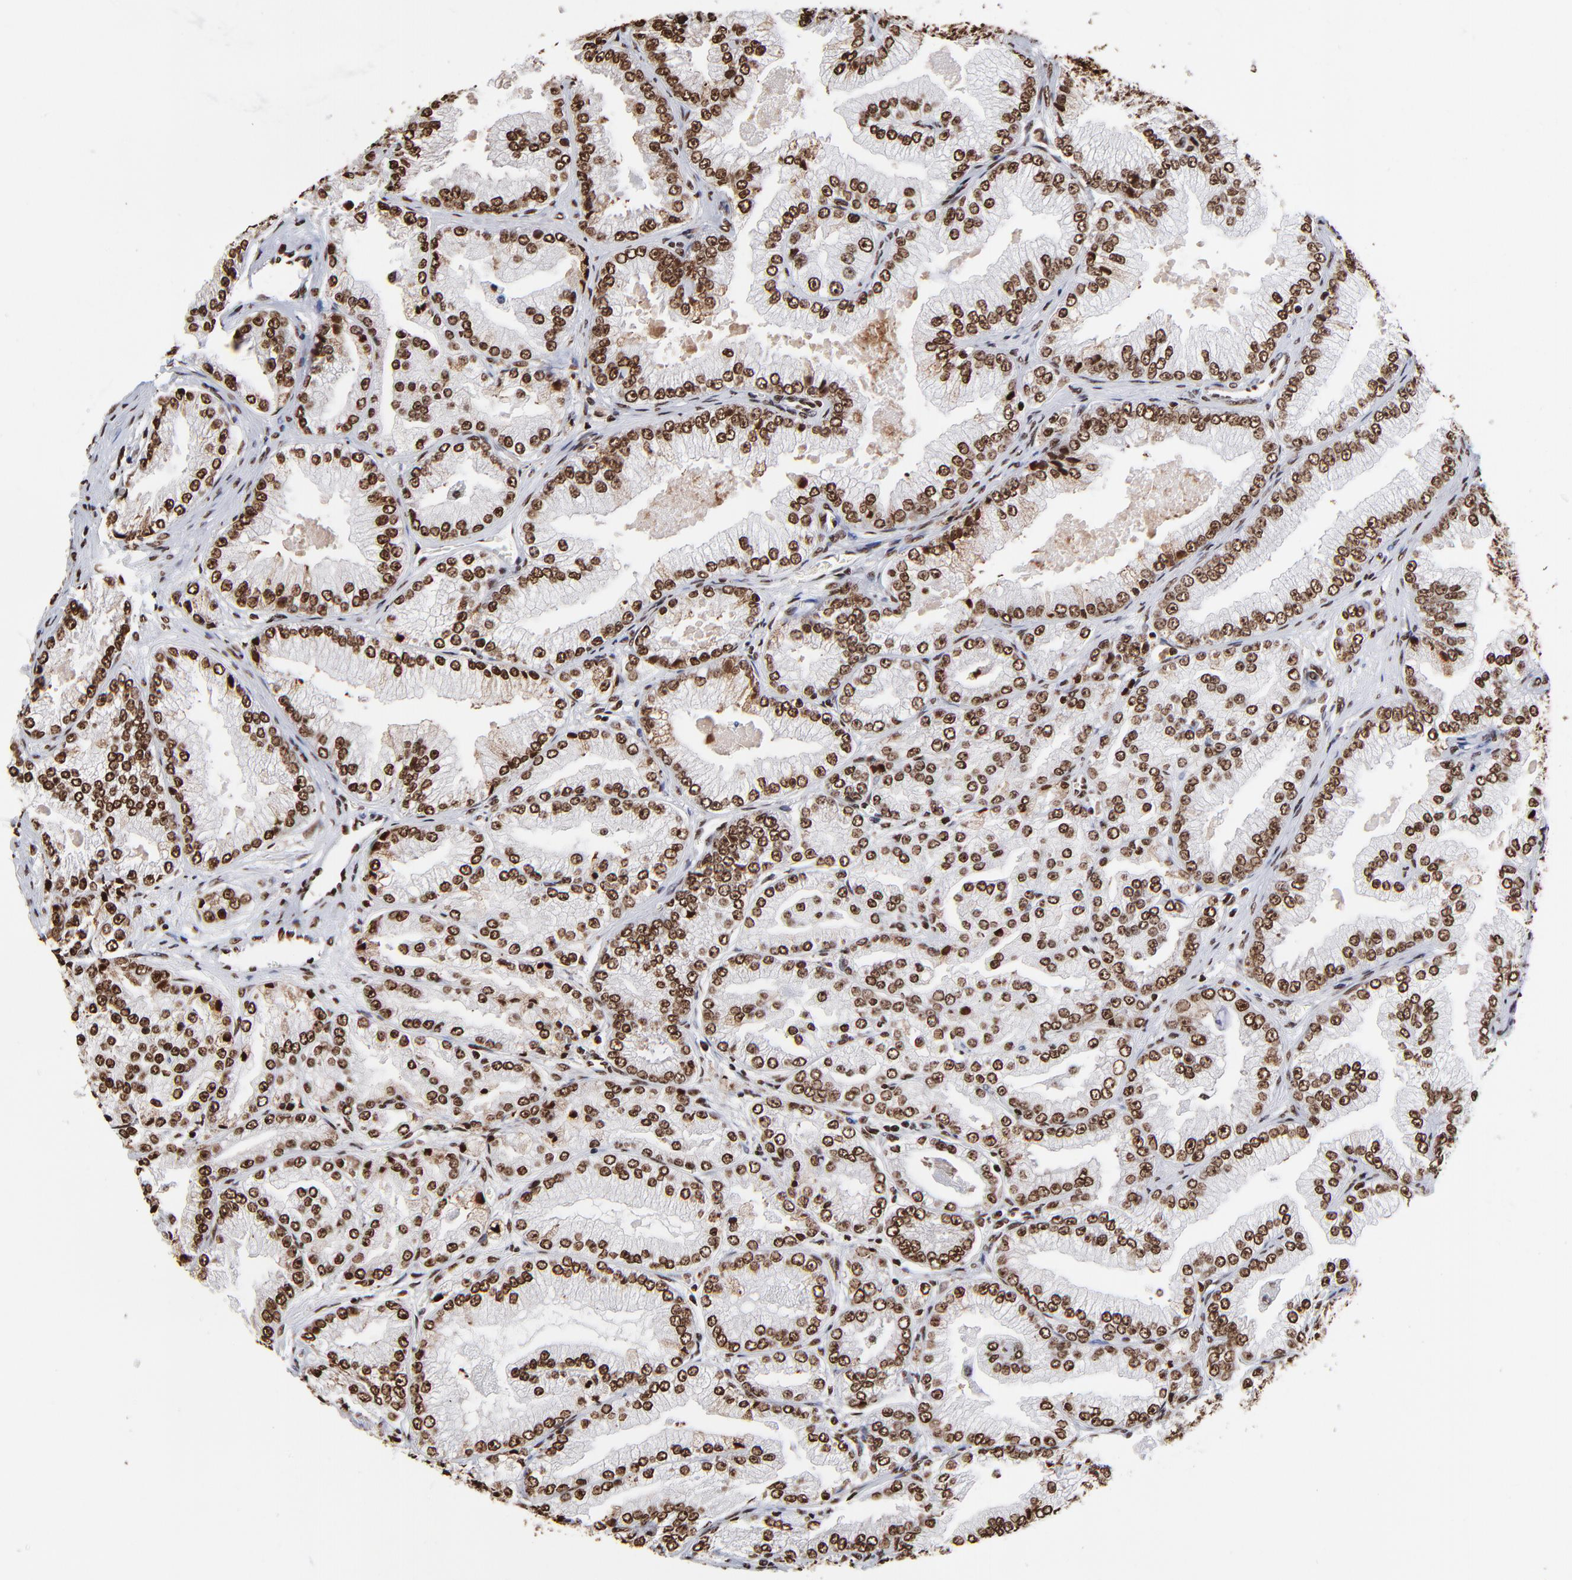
{"staining": {"intensity": "strong", "quantity": ">75%", "location": "nuclear"}, "tissue": "prostate cancer", "cell_type": "Tumor cells", "image_type": "cancer", "snomed": [{"axis": "morphology", "description": "Adenocarcinoma, High grade"}, {"axis": "topography", "description": "Prostate"}], "caption": "DAB immunohistochemical staining of prostate cancer displays strong nuclear protein staining in about >75% of tumor cells.", "gene": "ZNF544", "patient": {"sex": "male", "age": 61}}